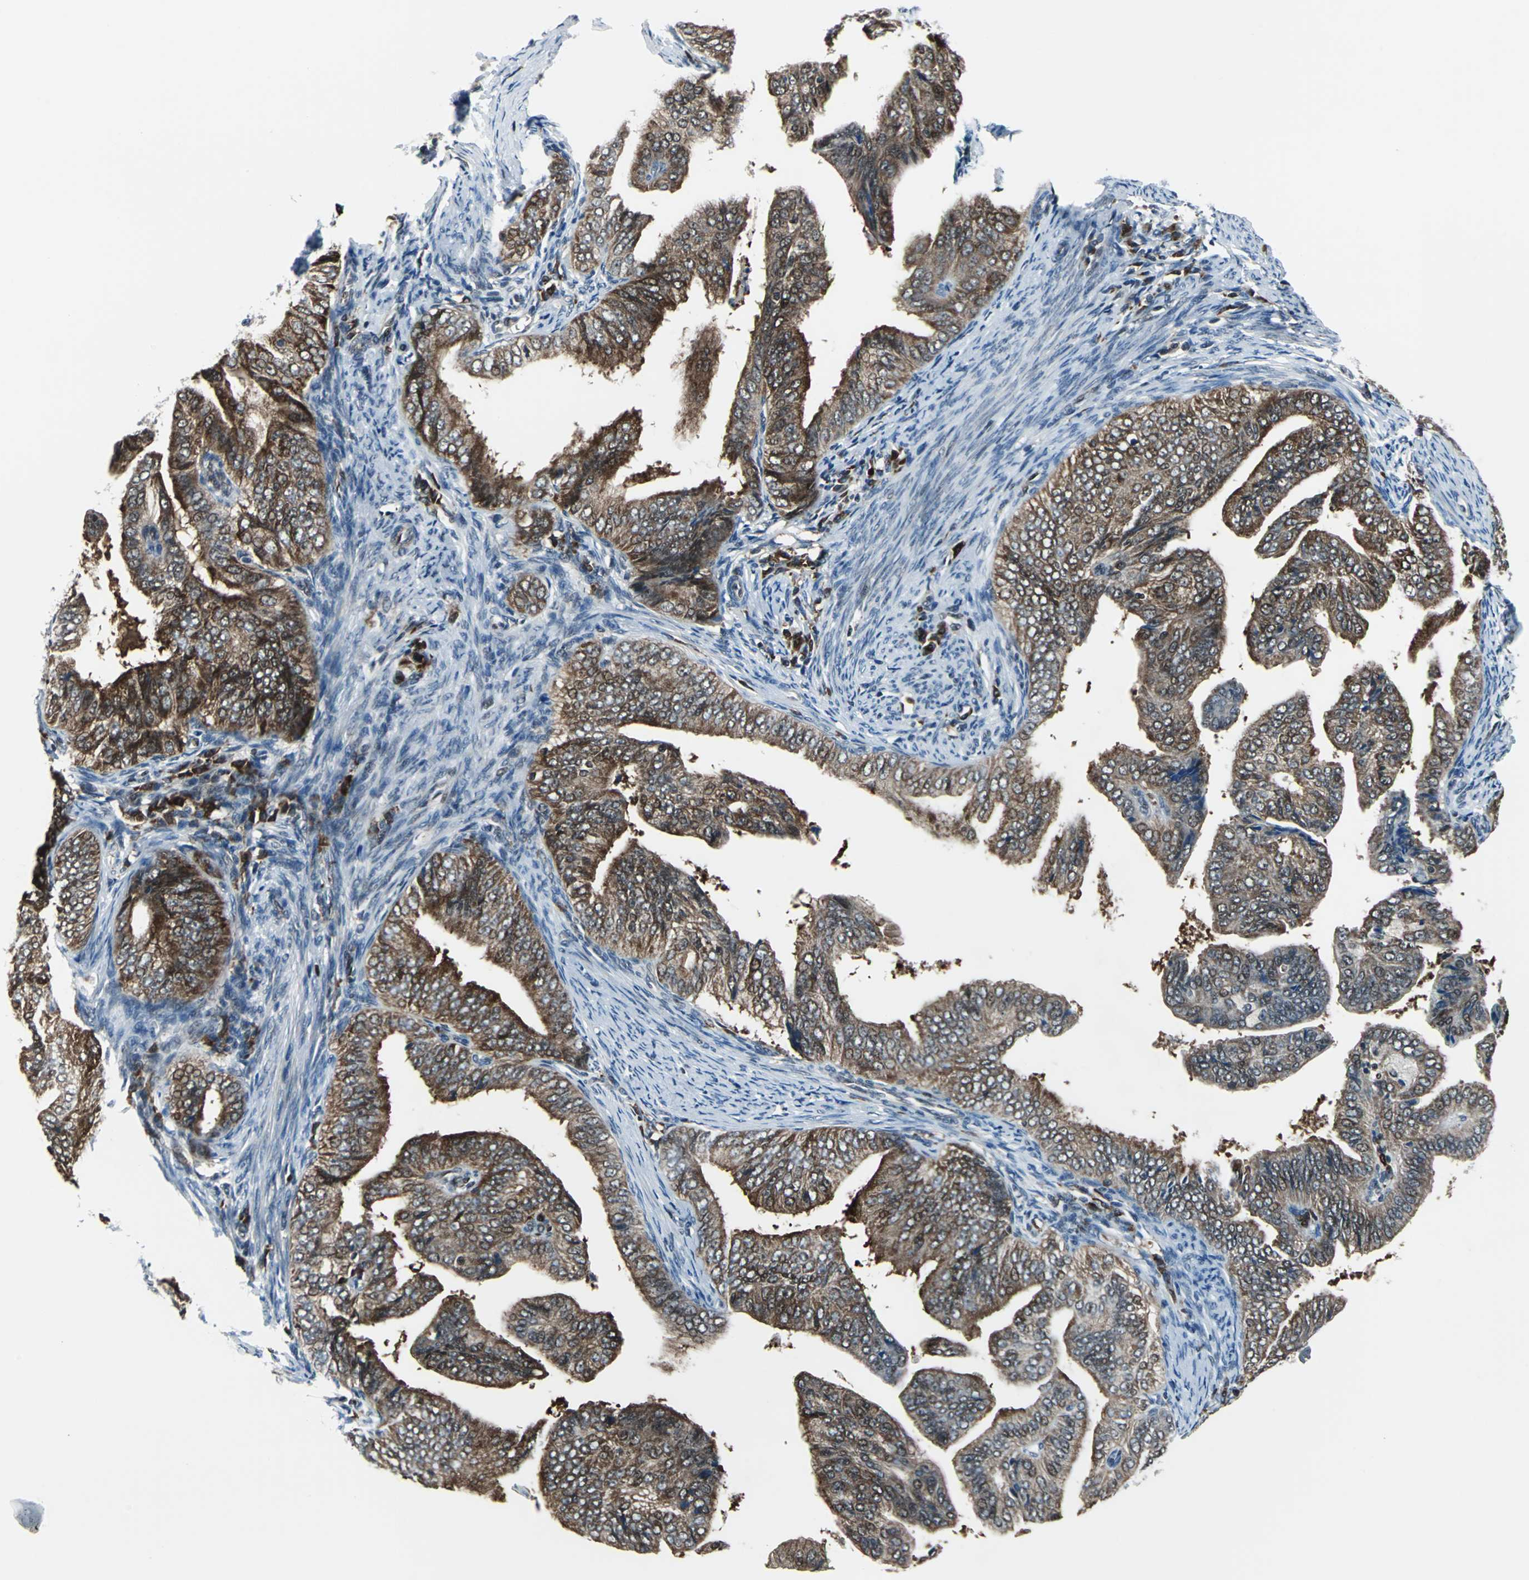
{"staining": {"intensity": "strong", "quantity": ">75%", "location": "cytoplasmic/membranous"}, "tissue": "endometrial cancer", "cell_type": "Tumor cells", "image_type": "cancer", "snomed": [{"axis": "morphology", "description": "Adenocarcinoma, NOS"}, {"axis": "topography", "description": "Endometrium"}], "caption": "Immunohistochemical staining of endometrial cancer (adenocarcinoma) demonstrates high levels of strong cytoplasmic/membranous protein expression in approximately >75% of tumor cells.", "gene": "POLR3K", "patient": {"sex": "female", "age": 58}}